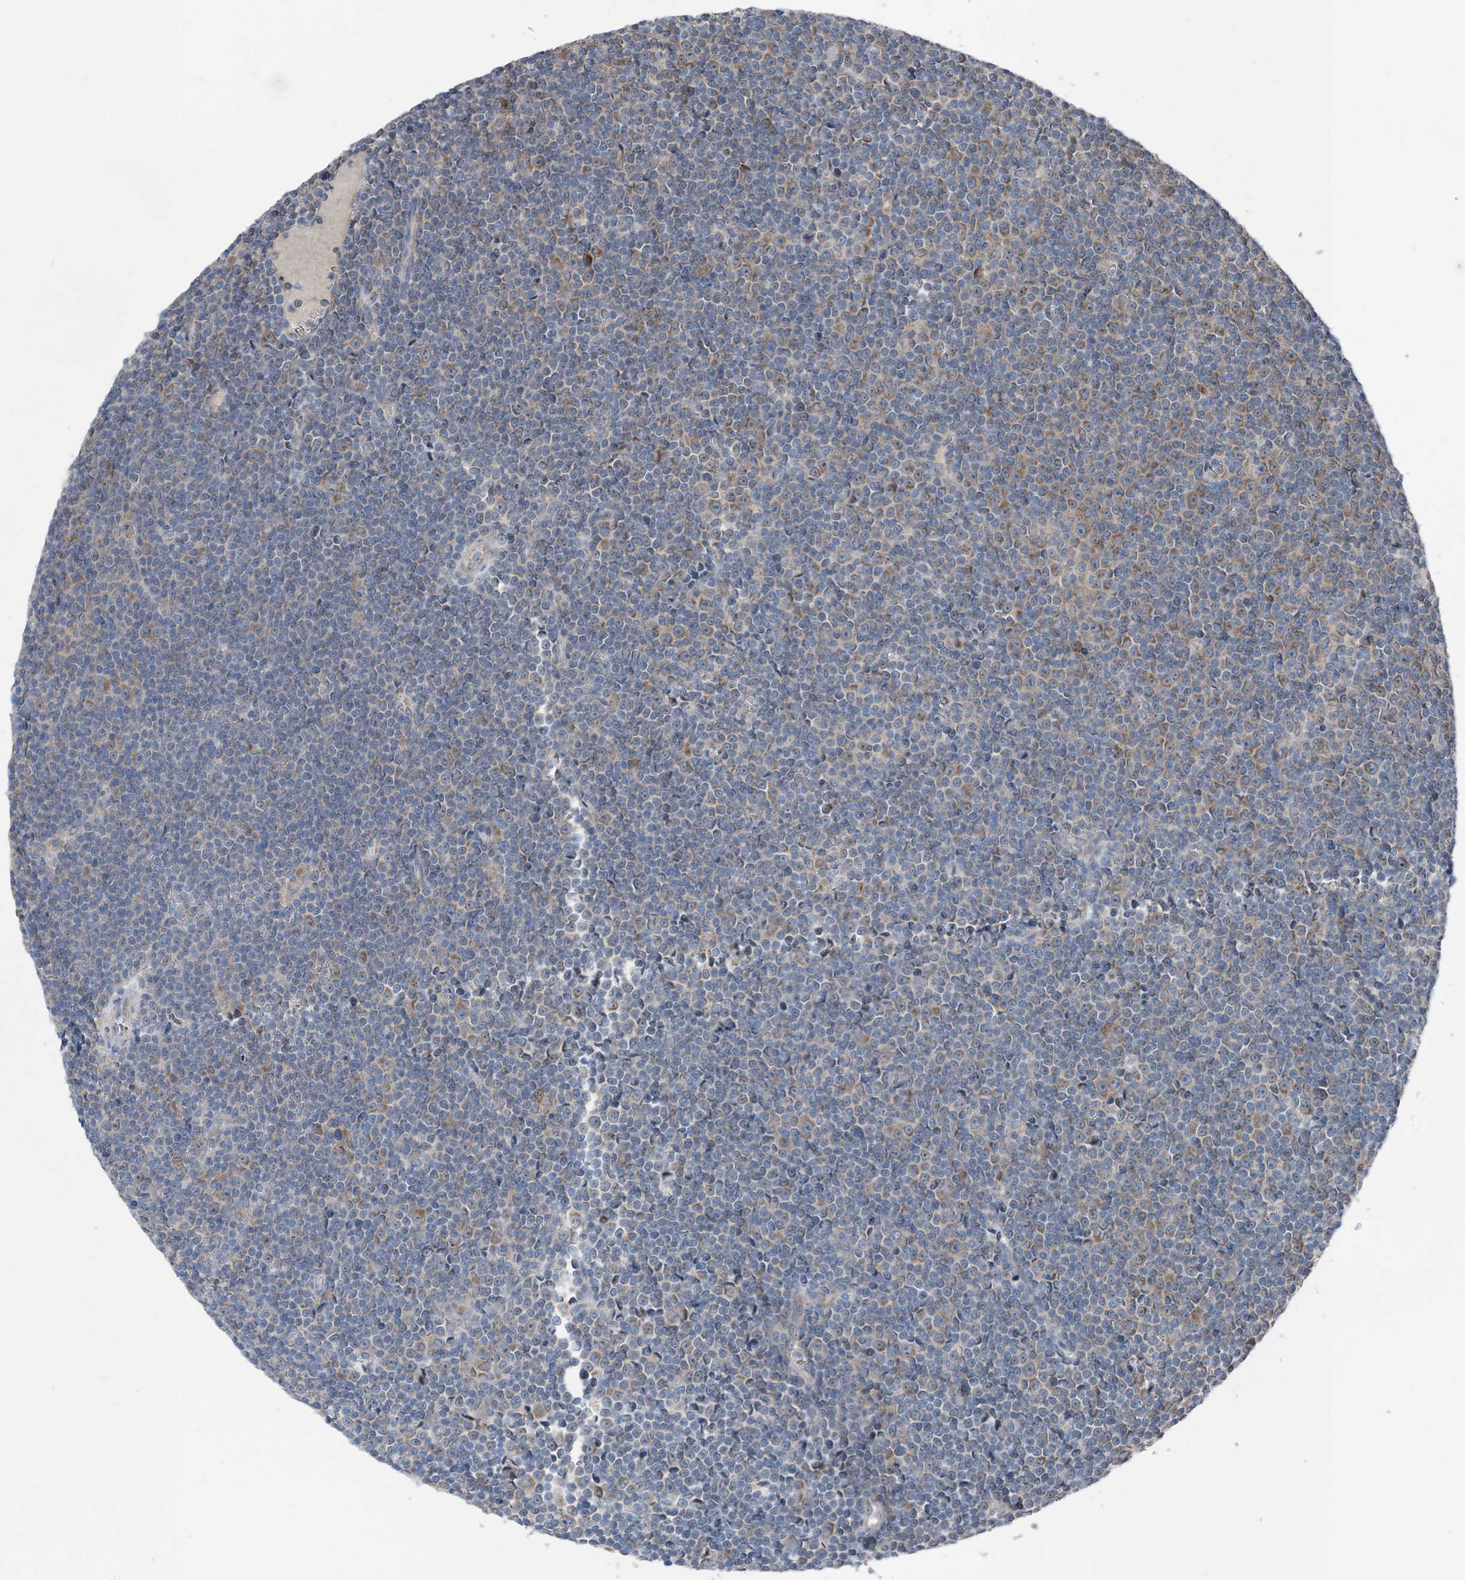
{"staining": {"intensity": "moderate", "quantity": "<25%", "location": "cytoplasmic/membranous"}, "tissue": "lymphoma", "cell_type": "Tumor cells", "image_type": "cancer", "snomed": [{"axis": "morphology", "description": "Malignant lymphoma, non-Hodgkin's type, Low grade"}, {"axis": "topography", "description": "Lymph node"}], "caption": "Low-grade malignant lymphoma, non-Hodgkin's type stained with immunohistochemistry (IHC) shows moderate cytoplasmic/membranous positivity in about <25% of tumor cells. (Stains: DAB (3,3'-diaminobenzidine) in brown, nuclei in blue, Microscopy: brightfield microscopy at high magnification).", "gene": "DHX30", "patient": {"sex": "female", "age": 67}}